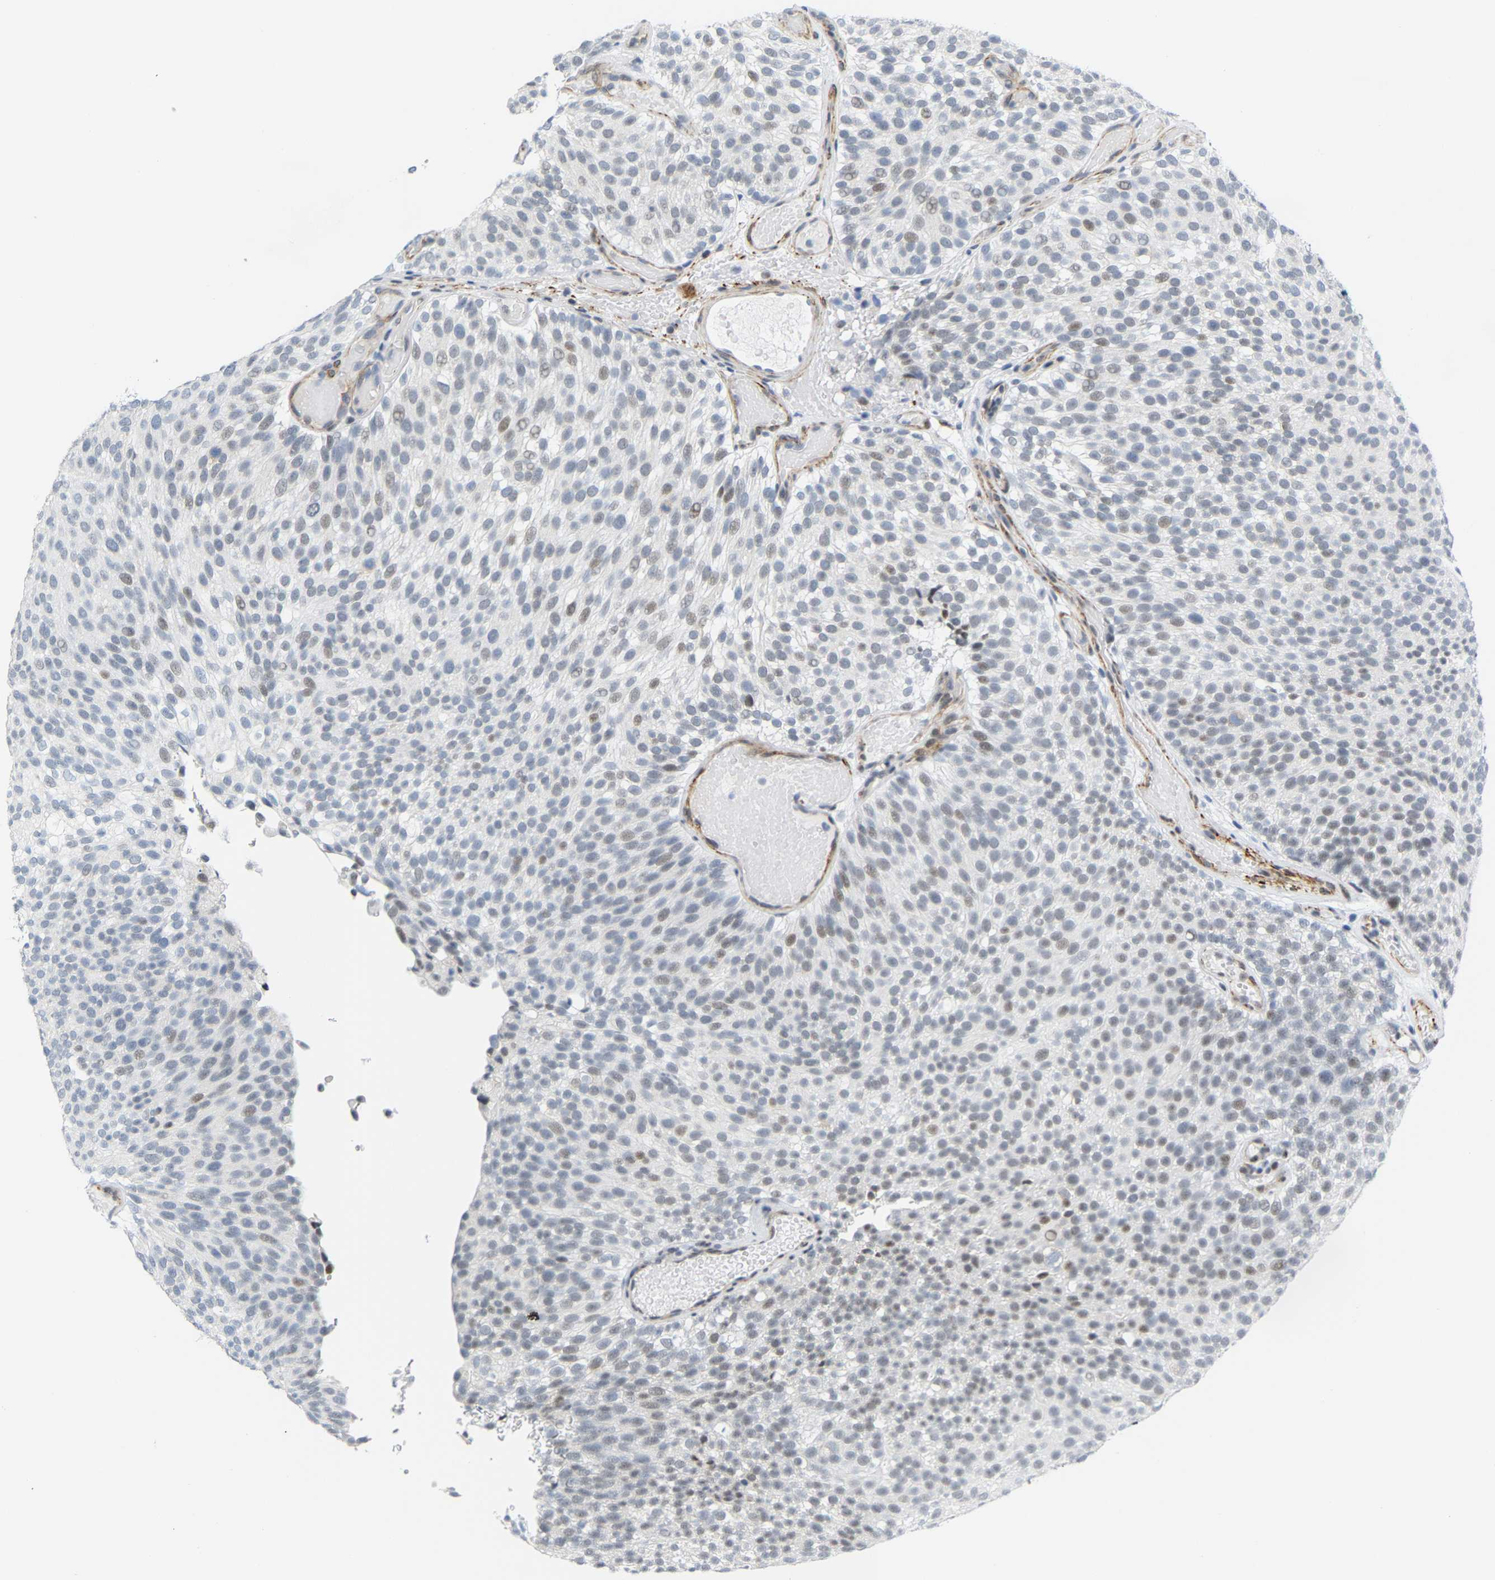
{"staining": {"intensity": "moderate", "quantity": "25%-75%", "location": "nuclear"}, "tissue": "urothelial cancer", "cell_type": "Tumor cells", "image_type": "cancer", "snomed": [{"axis": "morphology", "description": "Urothelial carcinoma, Low grade"}, {"axis": "topography", "description": "Urinary bladder"}], "caption": "An image of urothelial cancer stained for a protein shows moderate nuclear brown staining in tumor cells. (DAB IHC with brightfield microscopy, high magnification).", "gene": "FAM180A", "patient": {"sex": "male", "age": 78}}